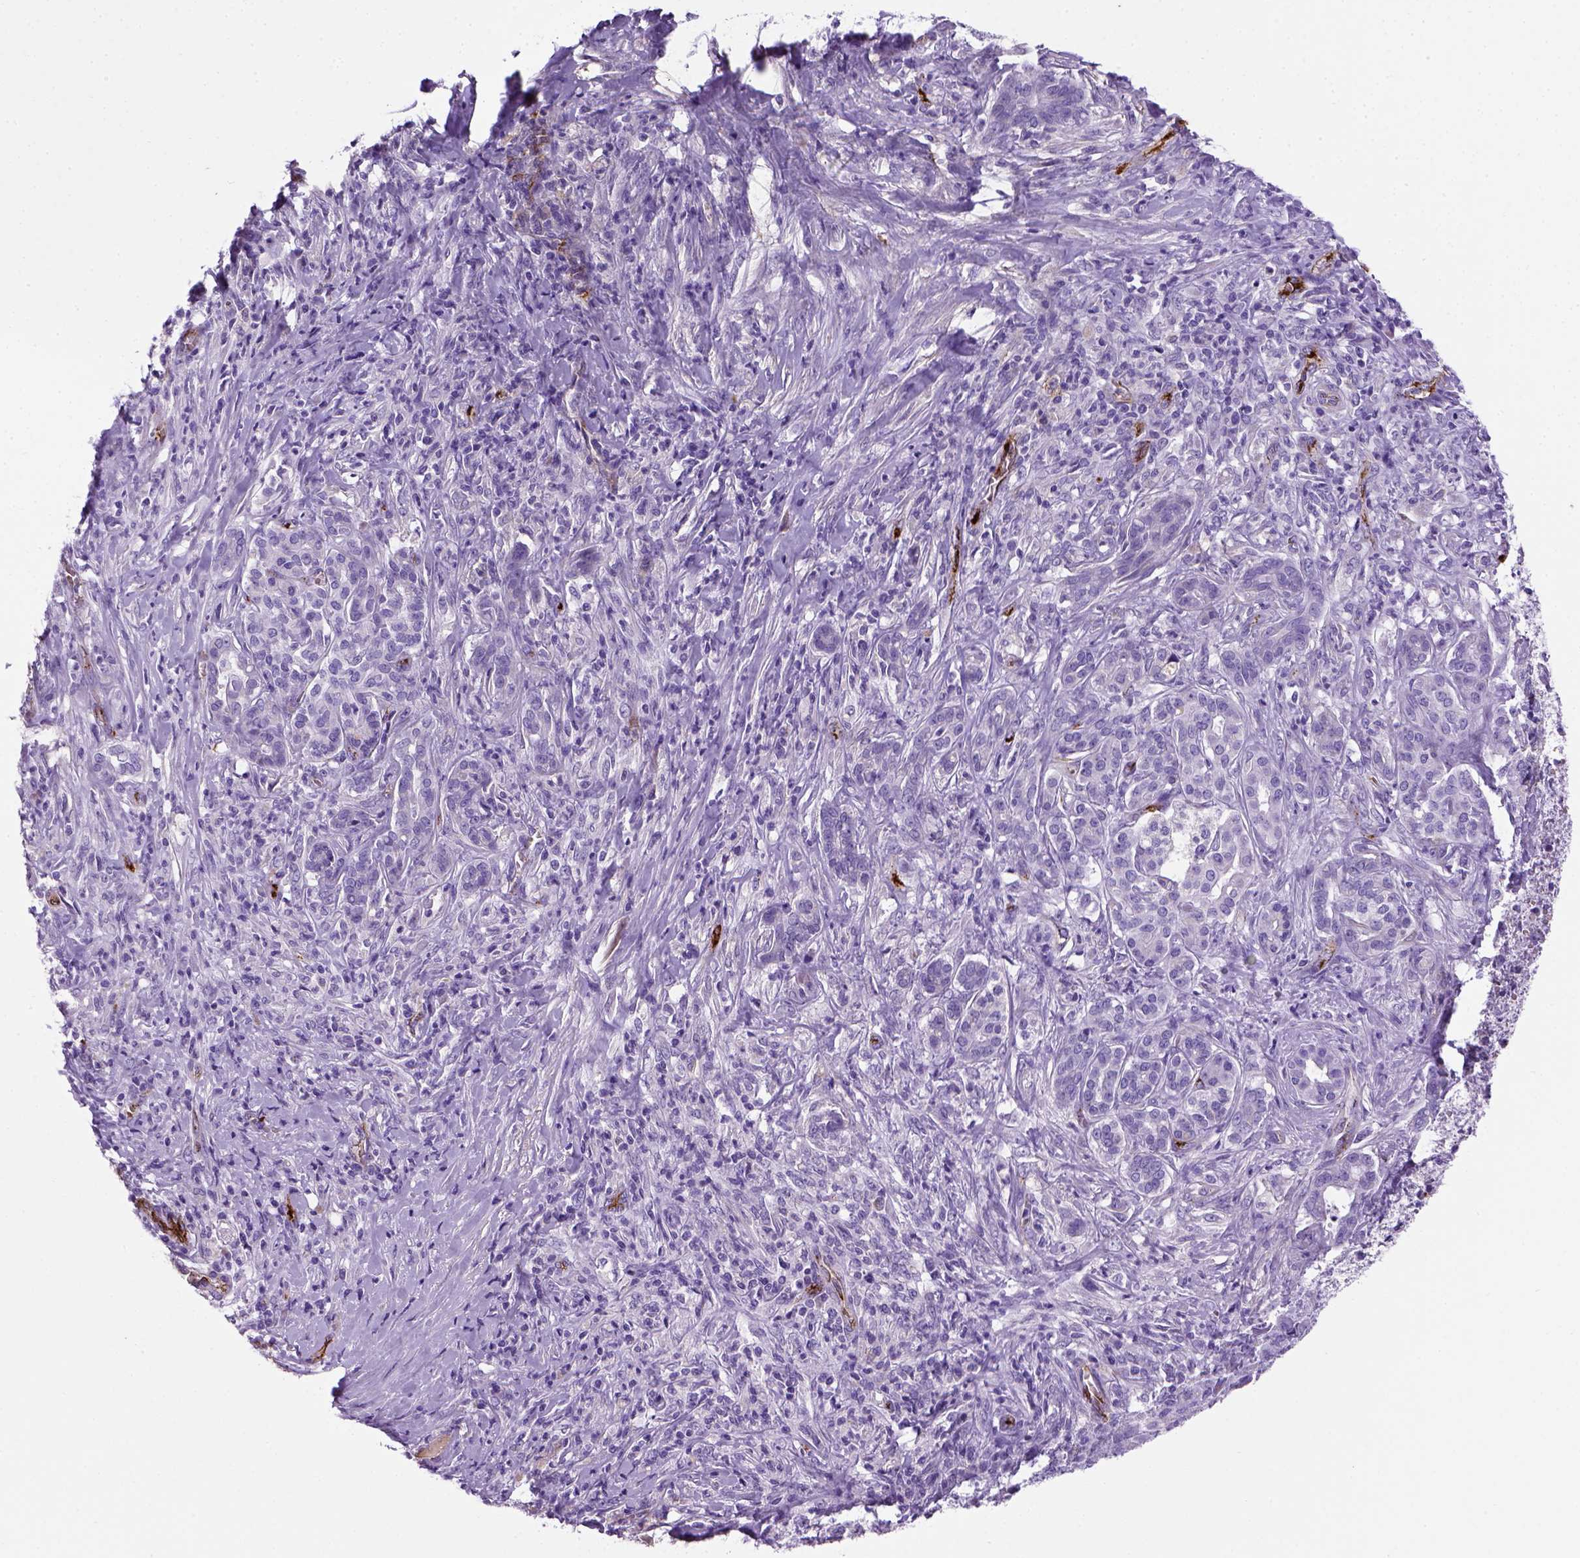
{"staining": {"intensity": "negative", "quantity": "none", "location": "none"}, "tissue": "pancreatic cancer", "cell_type": "Tumor cells", "image_type": "cancer", "snomed": [{"axis": "morphology", "description": "Normal tissue, NOS"}, {"axis": "morphology", "description": "Inflammation, NOS"}, {"axis": "morphology", "description": "Adenocarcinoma, NOS"}, {"axis": "topography", "description": "Pancreas"}], "caption": "The photomicrograph shows no significant expression in tumor cells of pancreatic cancer (adenocarcinoma). (DAB immunohistochemistry with hematoxylin counter stain).", "gene": "VWF", "patient": {"sex": "male", "age": 57}}